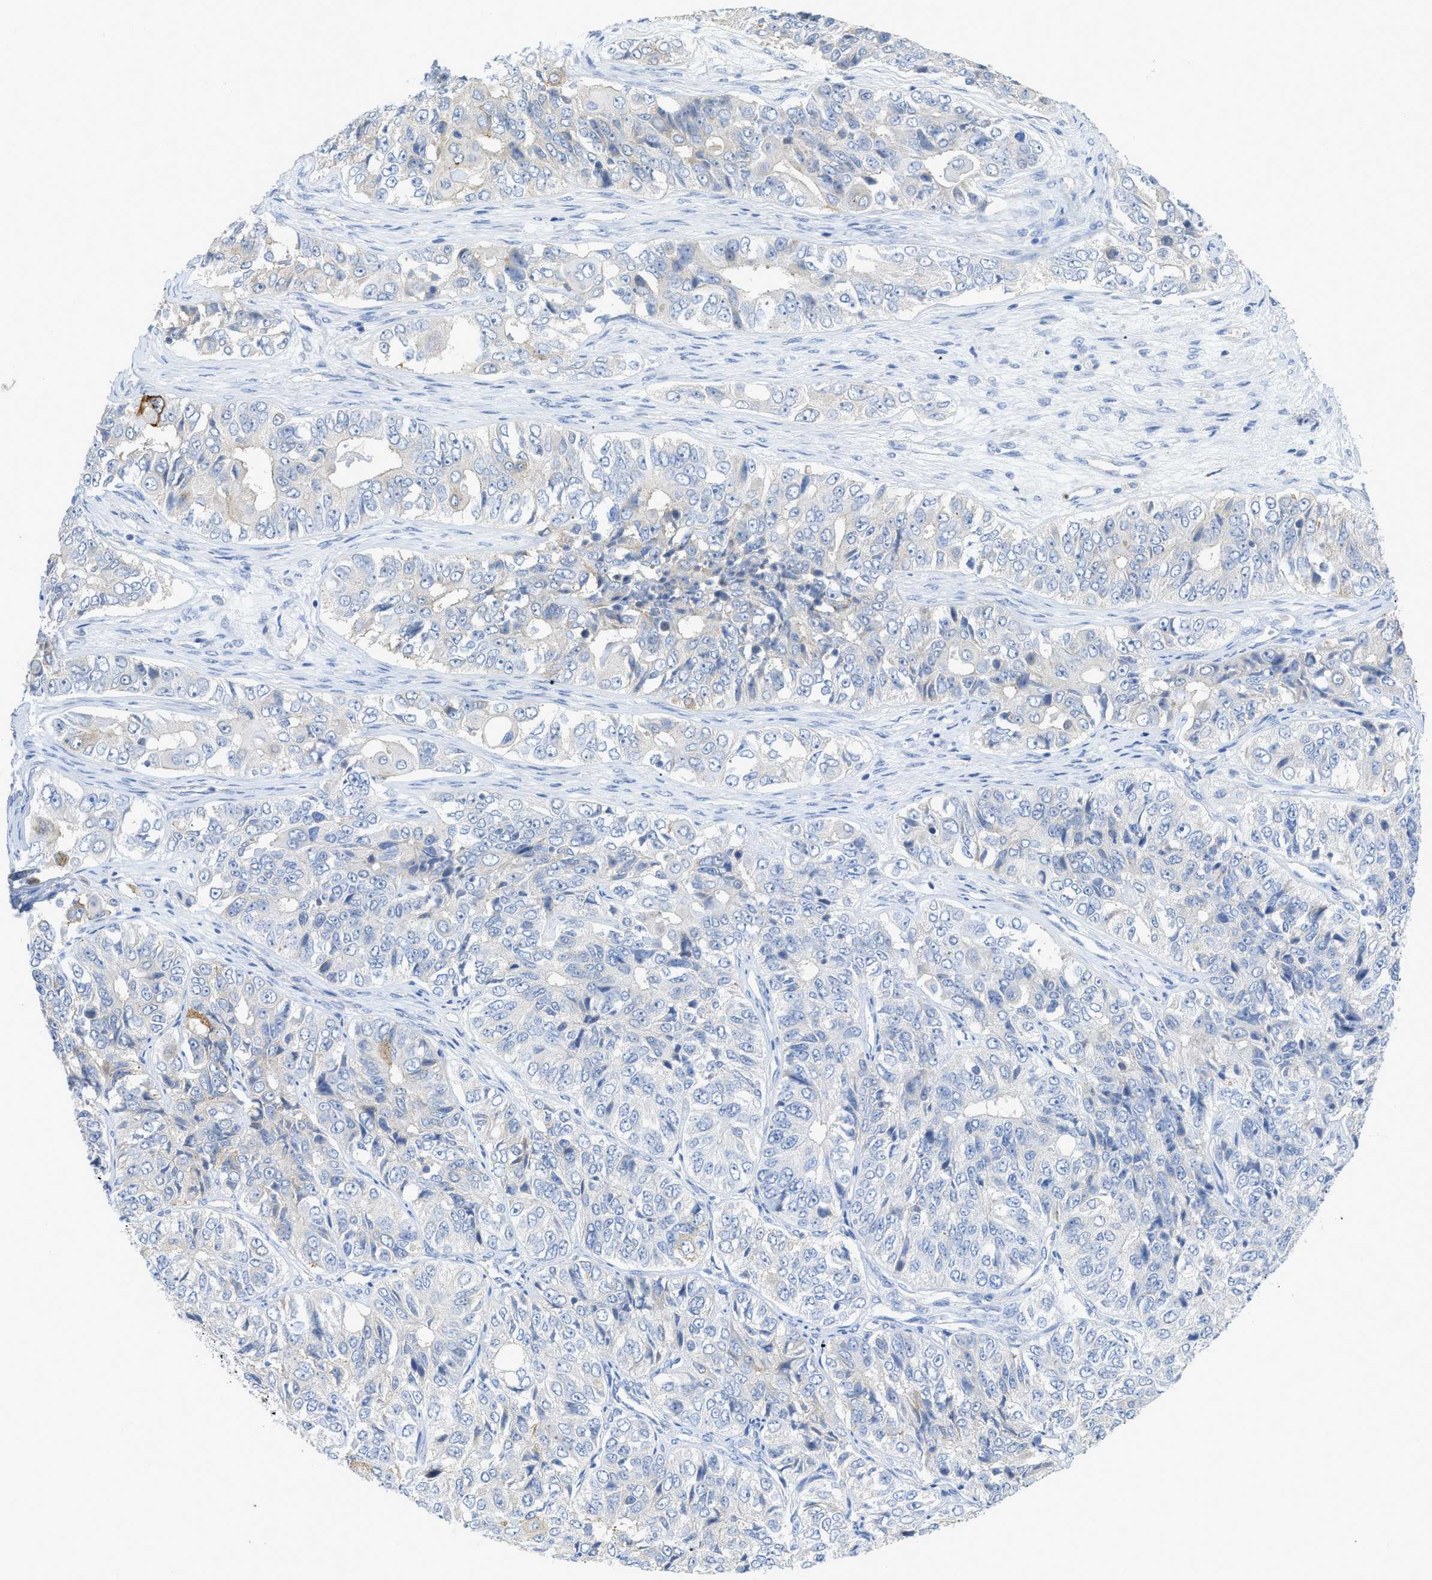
{"staining": {"intensity": "negative", "quantity": "none", "location": "none"}, "tissue": "ovarian cancer", "cell_type": "Tumor cells", "image_type": "cancer", "snomed": [{"axis": "morphology", "description": "Carcinoma, endometroid"}, {"axis": "topography", "description": "Ovary"}], "caption": "This is an immunohistochemistry (IHC) photomicrograph of human endometroid carcinoma (ovarian). There is no positivity in tumor cells.", "gene": "MYL3", "patient": {"sex": "female", "age": 51}}